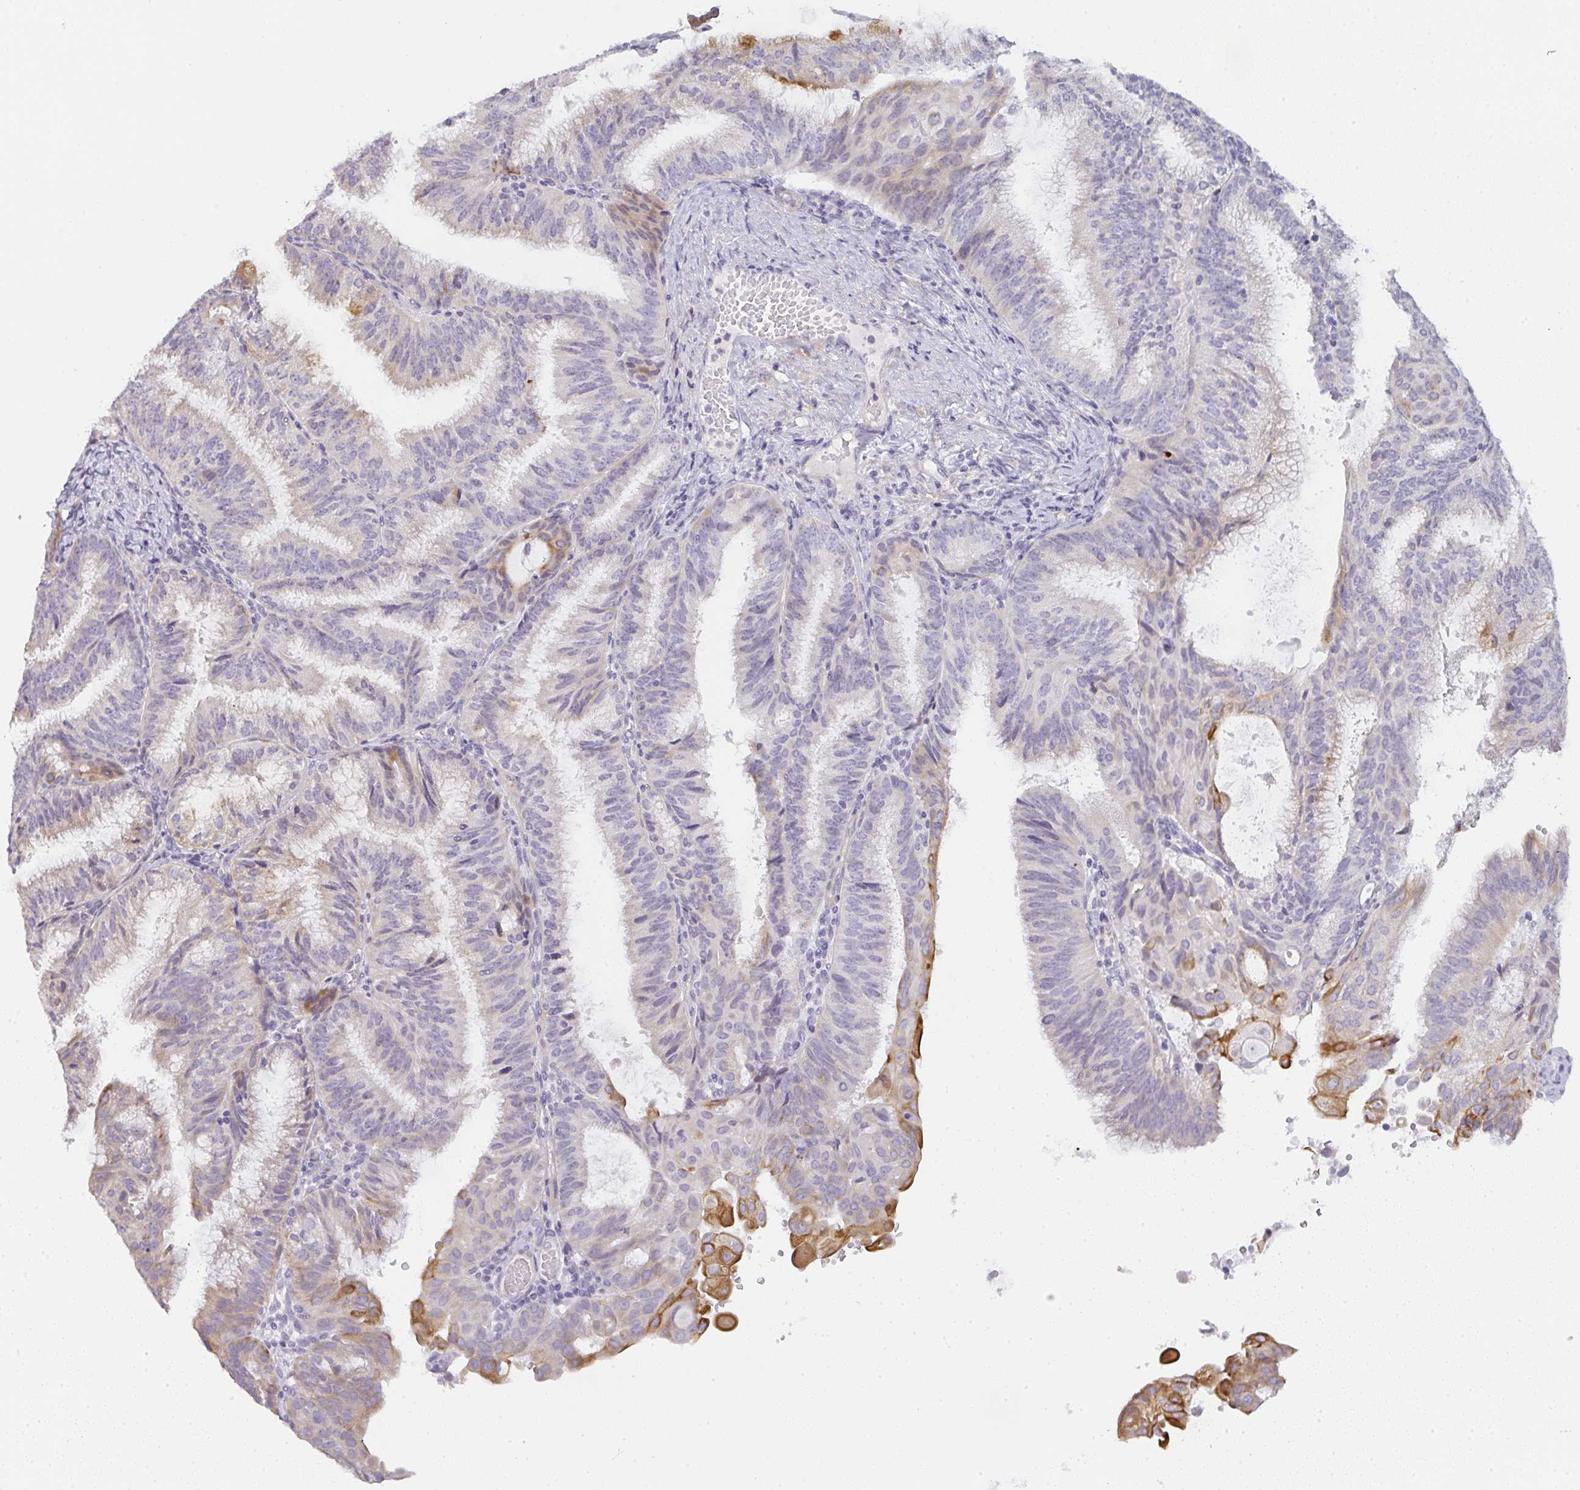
{"staining": {"intensity": "strong", "quantity": "<25%", "location": "cytoplasmic/membranous"}, "tissue": "endometrial cancer", "cell_type": "Tumor cells", "image_type": "cancer", "snomed": [{"axis": "morphology", "description": "Adenocarcinoma, NOS"}, {"axis": "topography", "description": "Endometrium"}], "caption": "Immunohistochemistry (IHC) image of human endometrial cancer (adenocarcinoma) stained for a protein (brown), which shows medium levels of strong cytoplasmic/membranous expression in approximately <25% of tumor cells.", "gene": "SIRPB2", "patient": {"sex": "female", "age": 49}}